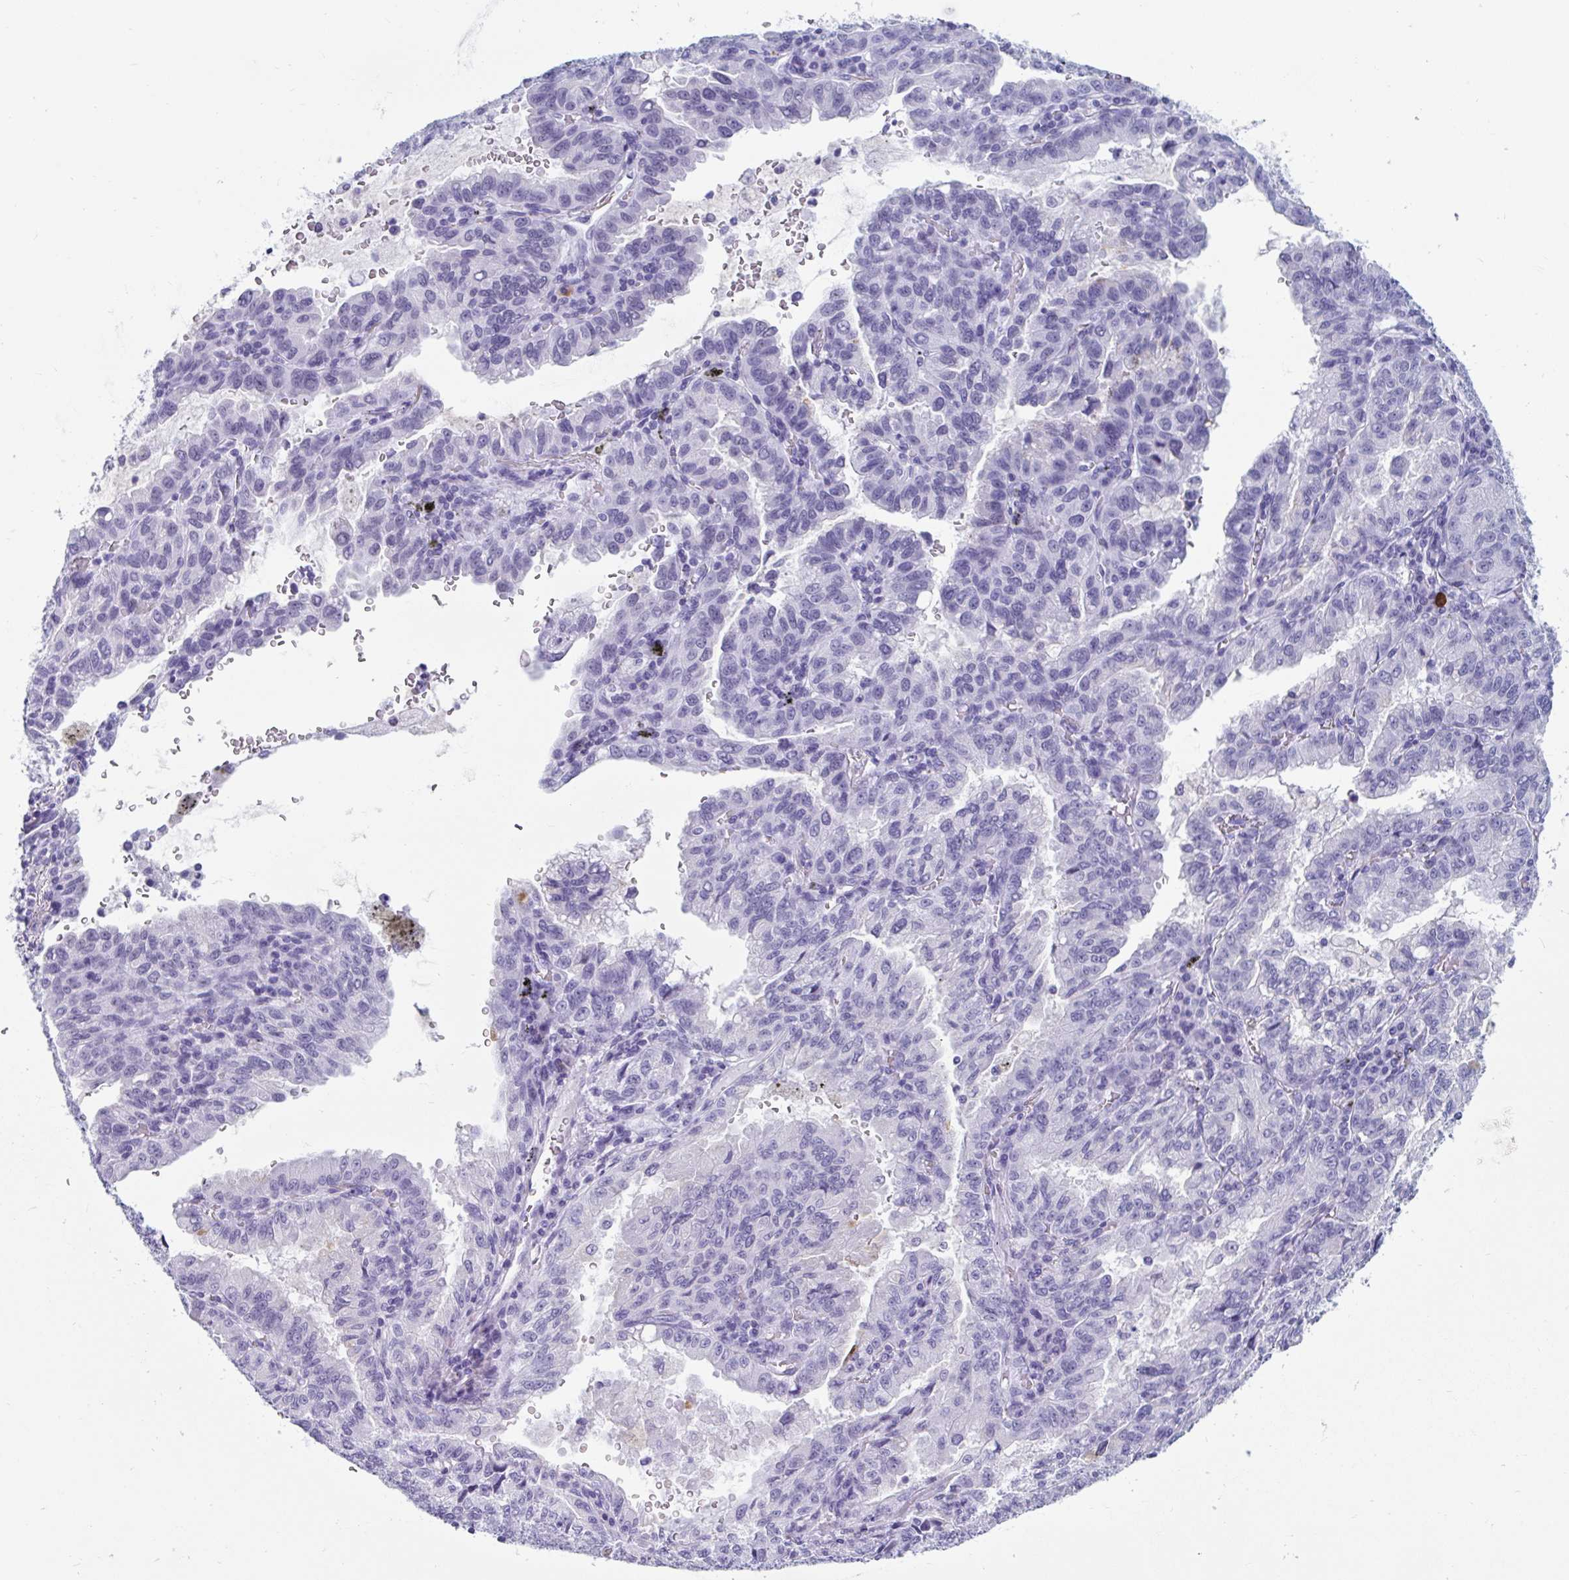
{"staining": {"intensity": "negative", "quantity": "none", "location": "none"}, "tissue": "lung cancer", "cell_type": "Tumor cells", "image_type": "cancer", "snomed": [{"axis": "morphology", "description": "Adenocarcinoma, NOS"}, {"axis": "topography", "description": "Lymph node"}, {"axis": "topography", "description": "Lung"}], "caption": "Tumor cells are negative for brown protein staining in lung cancer (adenocarcinoma).", "gene": "GKN2", "patient": {"sex": "male", "age": 66}}